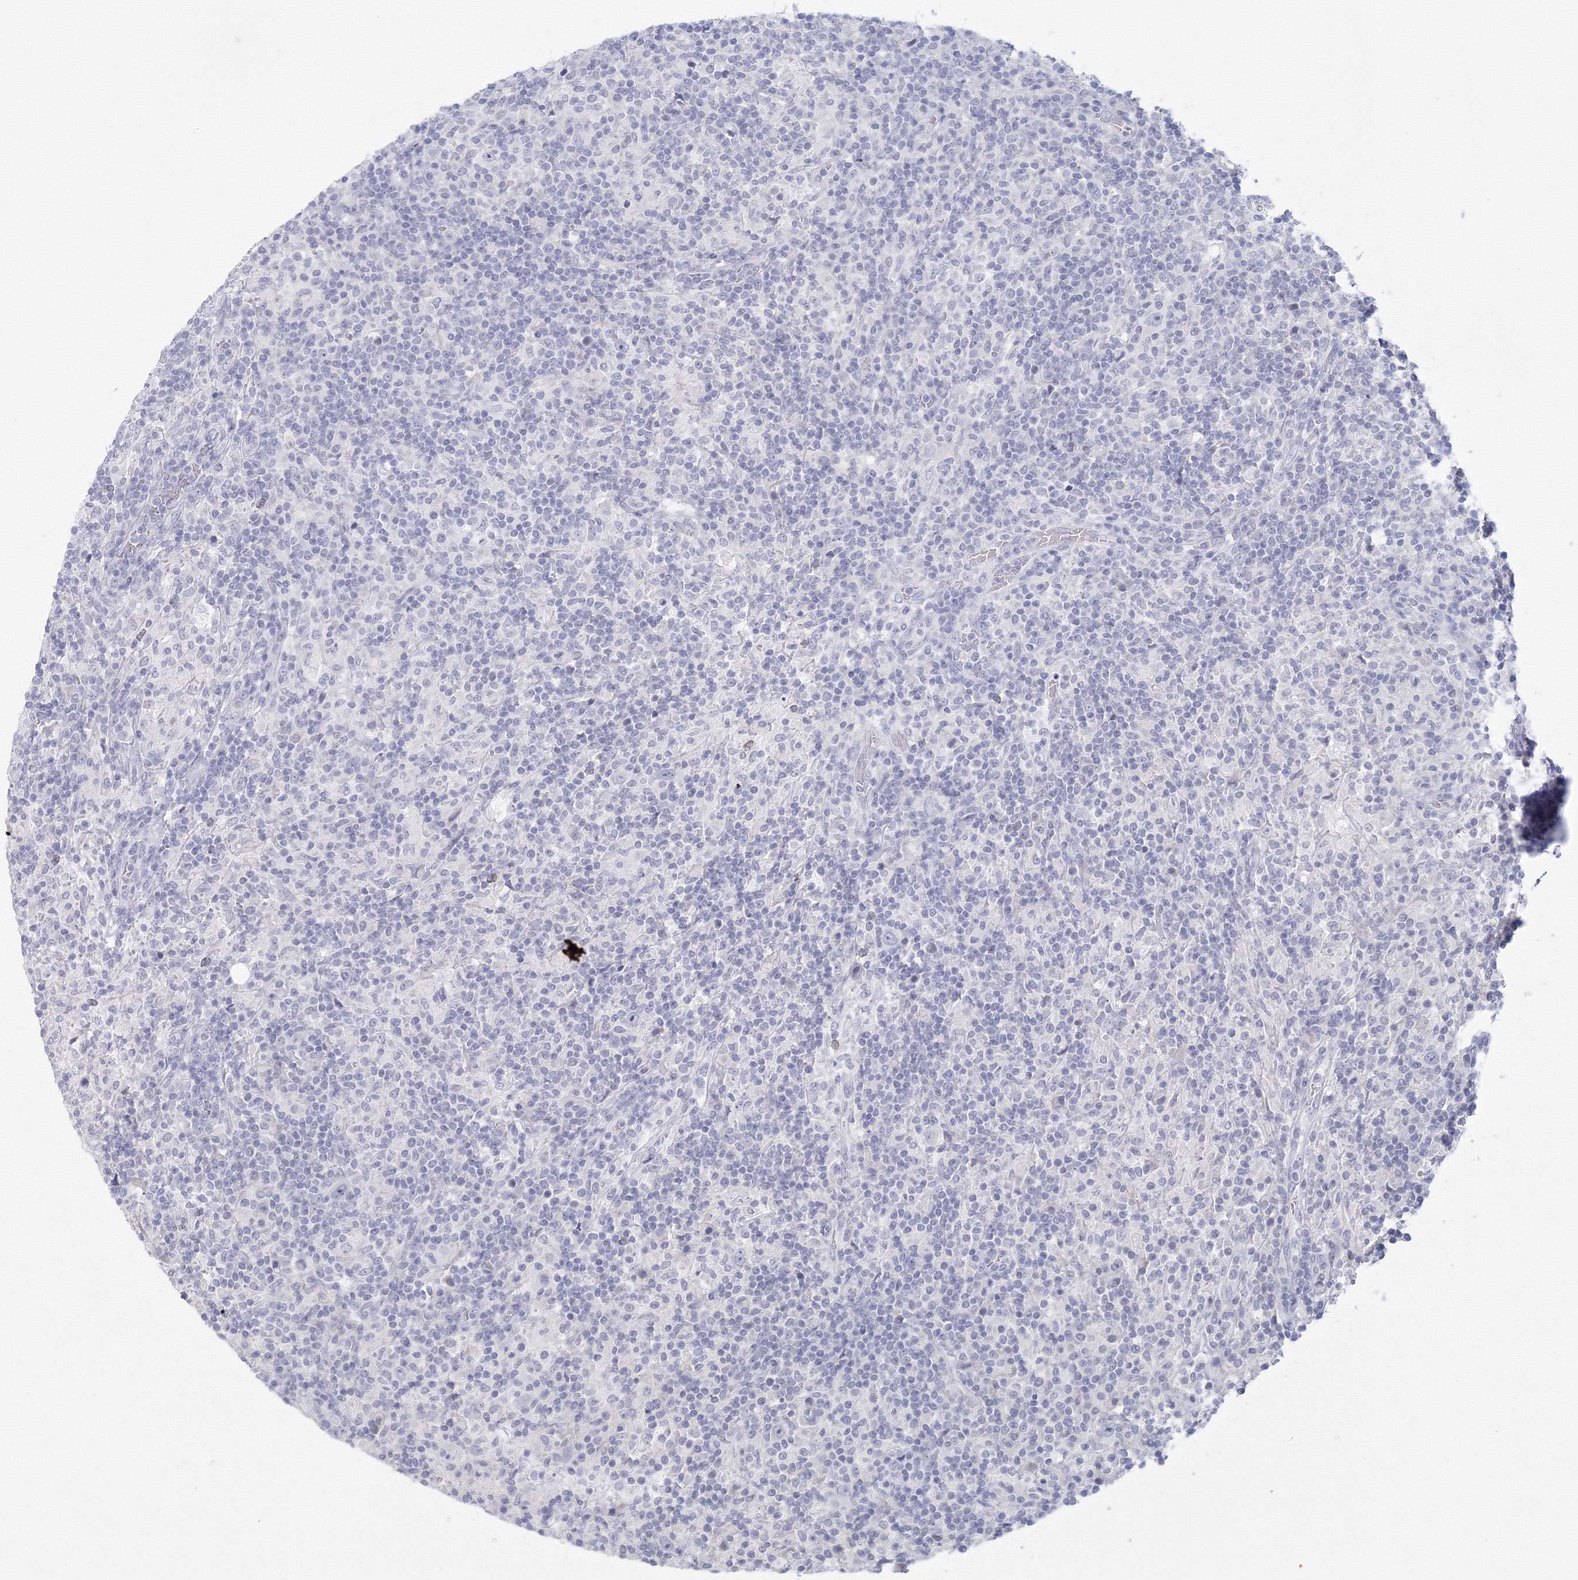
{"staining": {"intensity": "negative", "quantity": "none", "location": "none"}, "tissue": "lymphoma", "cell_type": "Tumor cells", "image_type": "cancer", "snomed": [{"axis": "morphology", "description": "Hodgkin's disease, NOS"}, {"axis": "topography", "description": "Lymph node"}], "caption": "Micrograph shows no protein positivity in tumor cells of lymphoma tissue.", "gene": "TACC2", "patient": {"sex": "male", "age": 70}}